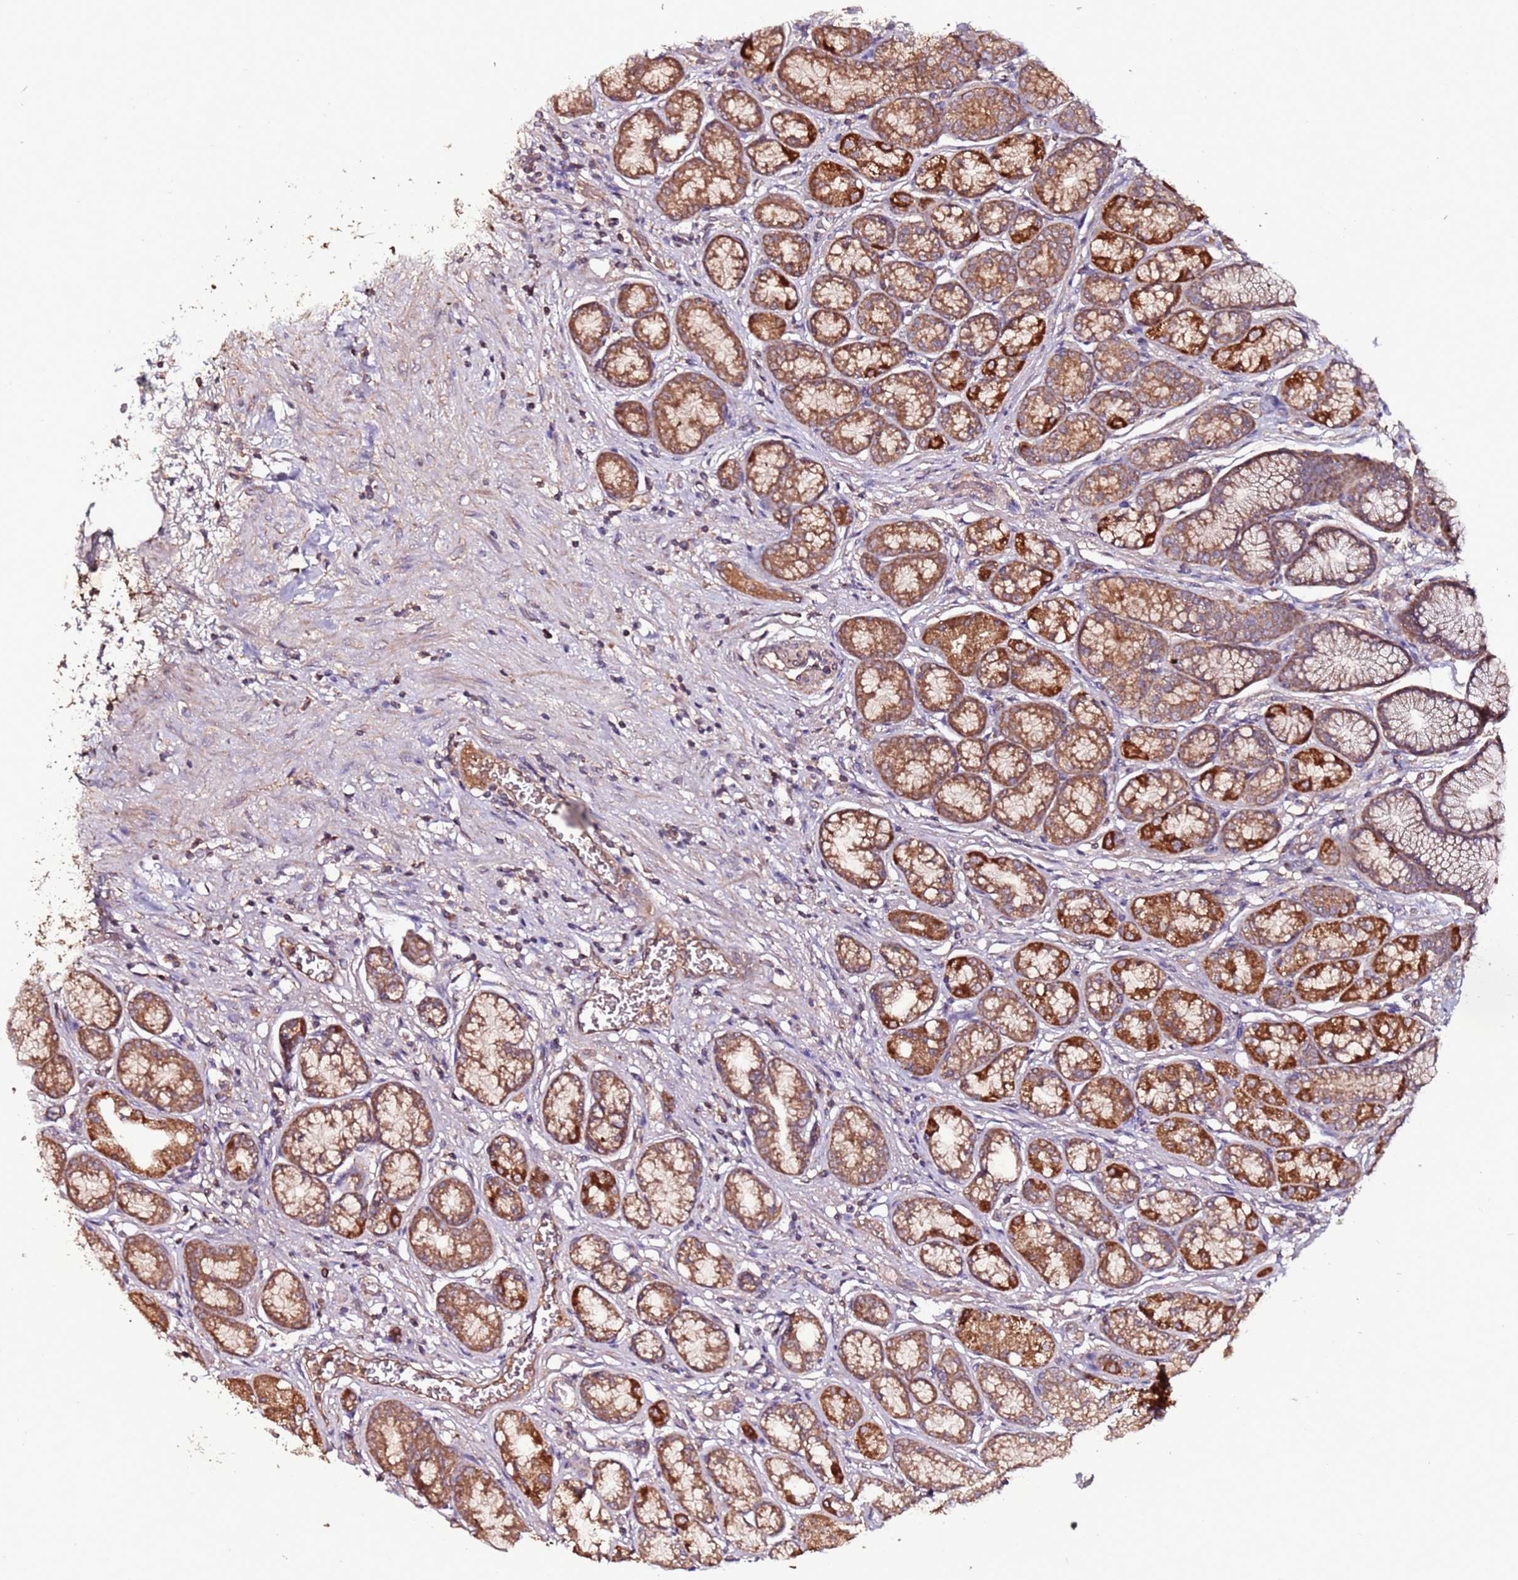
{"staining": {"intensity": "strong", "quantity": ">75%", "location": "cytoplasmic/membranous"}, "tissue": "stomach", "cell_type": "Glandular cells", "image_type": "normal", "snomed": [{"axis": "morphology", "description": "Normal tissue, NOS"}, {"axis": "morphology", "description": "Adenocarcinoma, NOS"}, {"axis": "morphology", "description": "Adenocarcinoma, High grade"}, {"axis": "topography", "description": "Stomach, upper"}, {"axis": "topography", "description": "Stomach"}], "caption": "A histopathology image of human stomach stained for a protein reveals strong cytoplasmic/membranous brown staining in glandular cells. The staining was performed using DAB (3,3'-diaminobenzidine) to visualize the protein expression in brown, while the nuclei were stained in blue with hematoxylin (Magnification: 20x).", "gene": "RPS15A", "patient": {"sex": "female", "age": 65}}